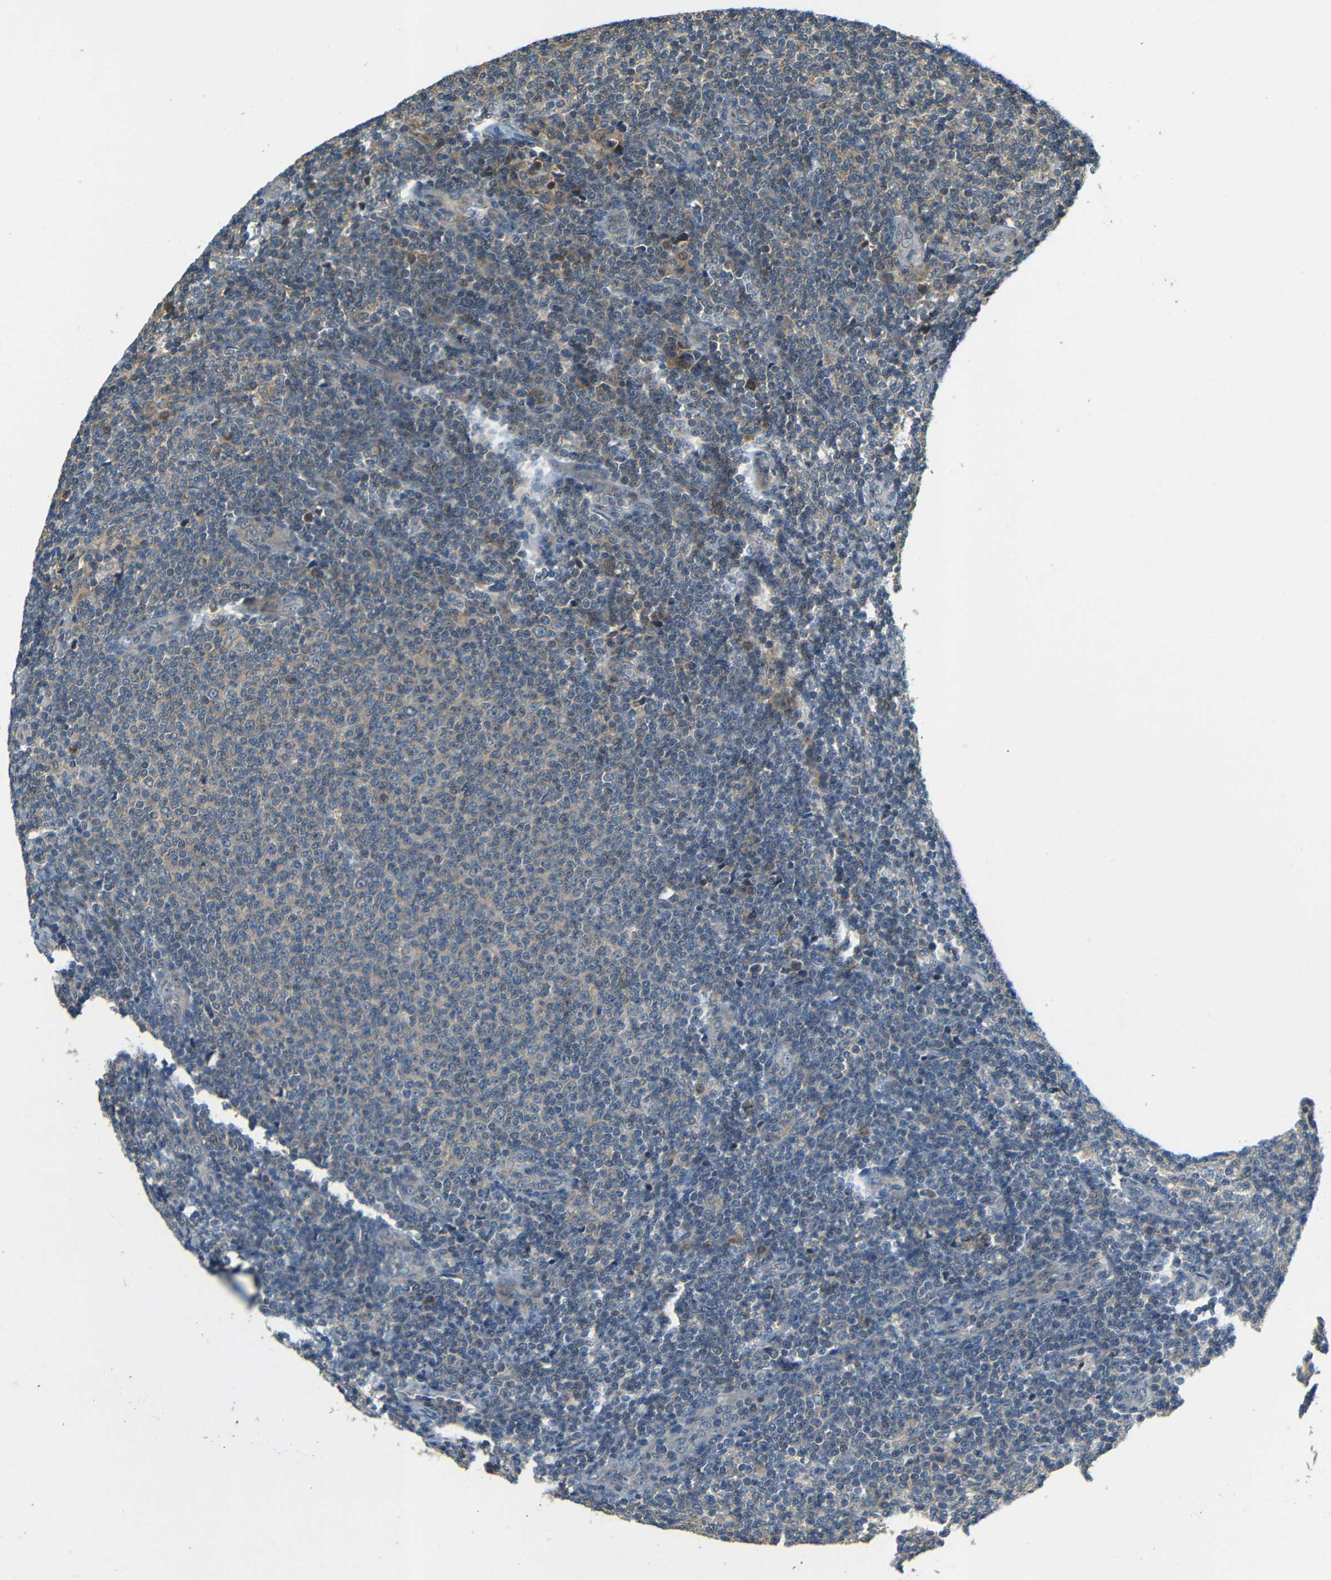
{"staining": {"intensity": "weak", "quantity": "<25%", "location": "cytoplasmic/membranous"}, "tissue": "lymphoma", "cell_type": "Tumor cells", "image_type": "cancer", "snomed": [{"axis": "morphology", "description": "Malignant lymphoma, non-Hodgkin's type, Low grade"}, {"axis": "topography", "description": "Lymph node"}], "caption": "The IHC photomicrograph has no significant positivity in tumor cells of malignant lymphoma, non-Hodgkin's type (low-grade) tissue. The staining is performed using DAB brown chromogen with nuclei counter-stained in using hematoxylin.", "gene": "FNDC3A", "patient": {"sex": "male", "age": 66}}